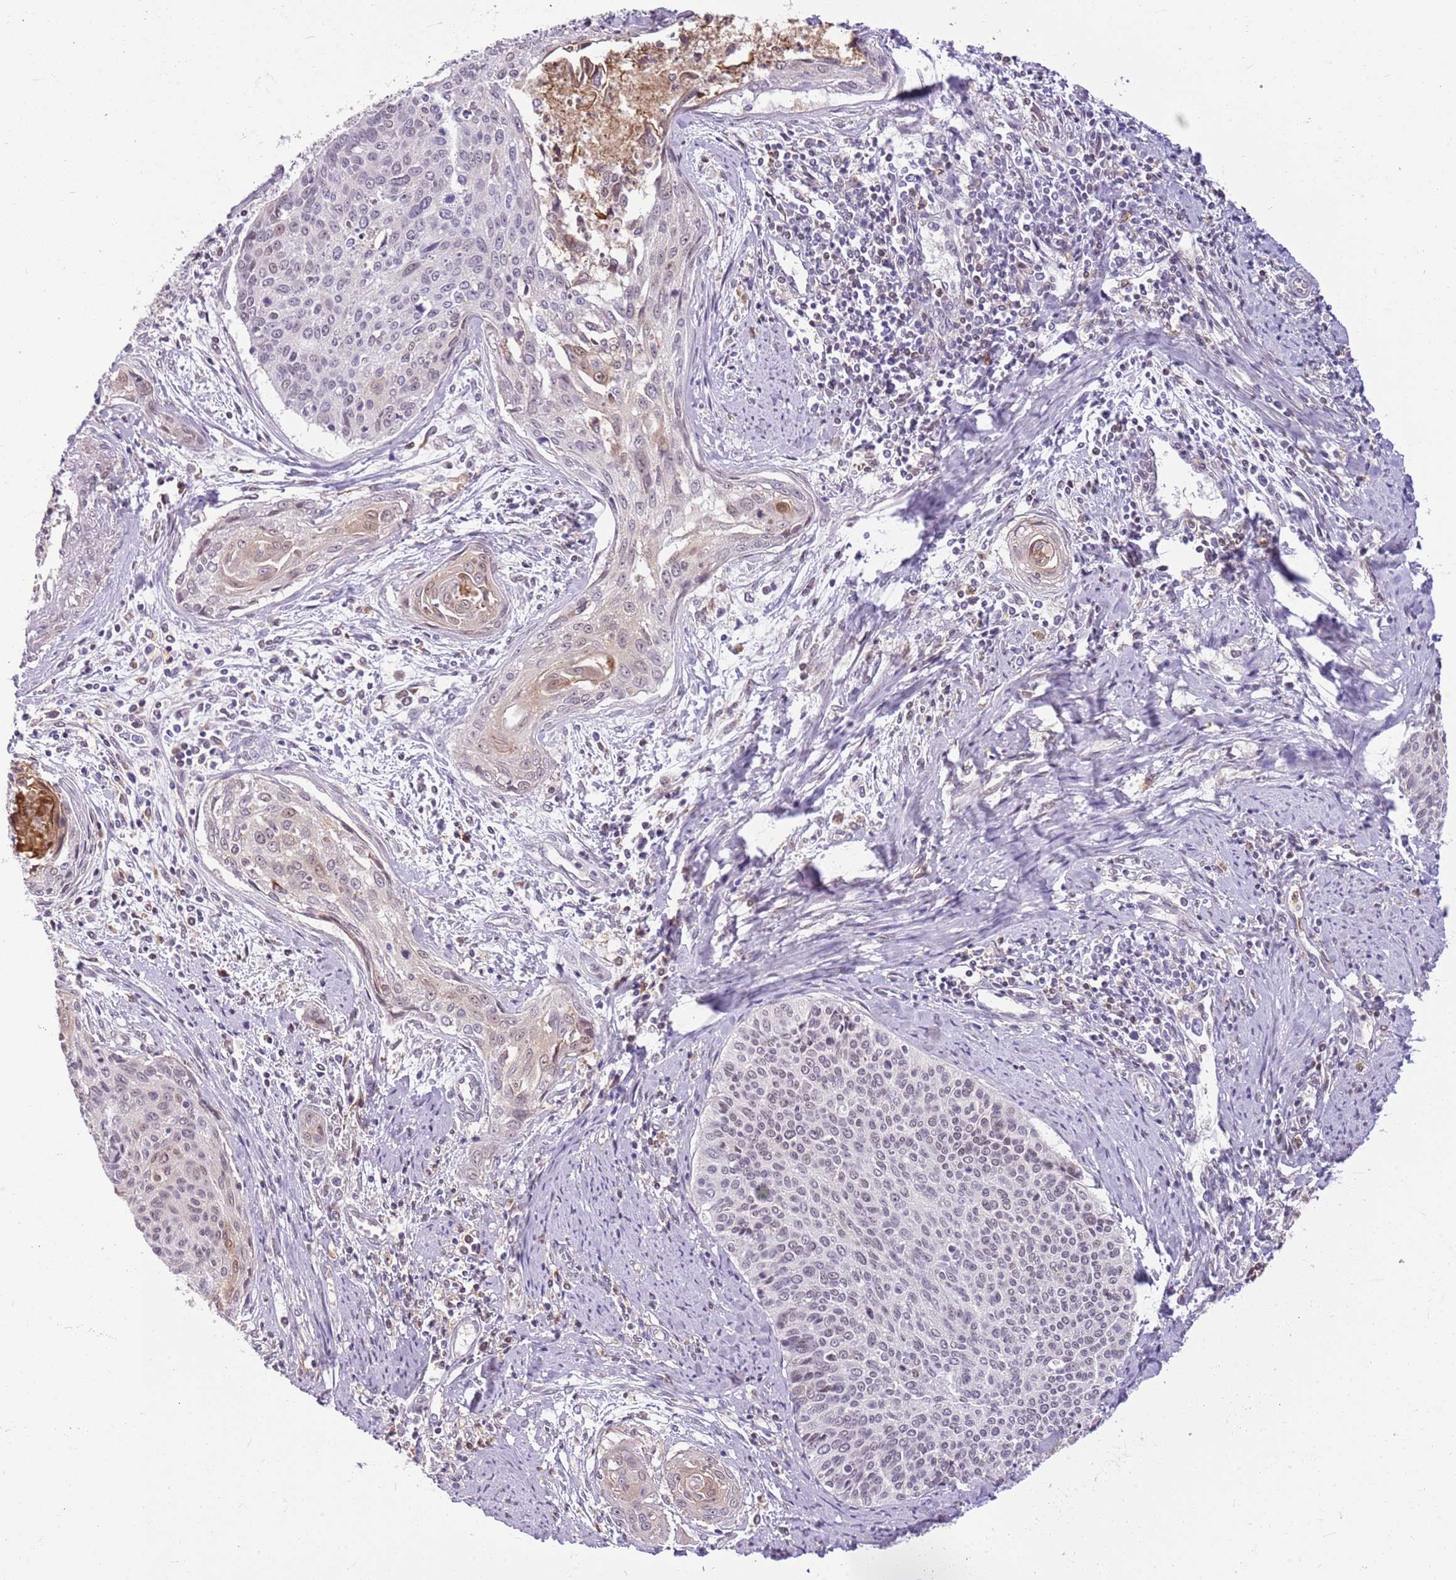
{"staining": {"intensity": "moderate", "quantity": "<25%", "location": "nuclear"}, "tissue": "cervical cancer", "cell_type": "Tumor cells", "image_type": "cancer", "snomed": [{"axis": "morphology", "description": "Squamous cell carcinoma, NOS"}, {"axis": "topography", "description": "Cervix"}], "caption": "This is a micrograph of IHC staining of squamous cell carcinoma (cervical), which shows moderate expression in the nuclear of tumor cells.", "gene": "DHX32", "patient": {"sex": "female", "age": 55}}